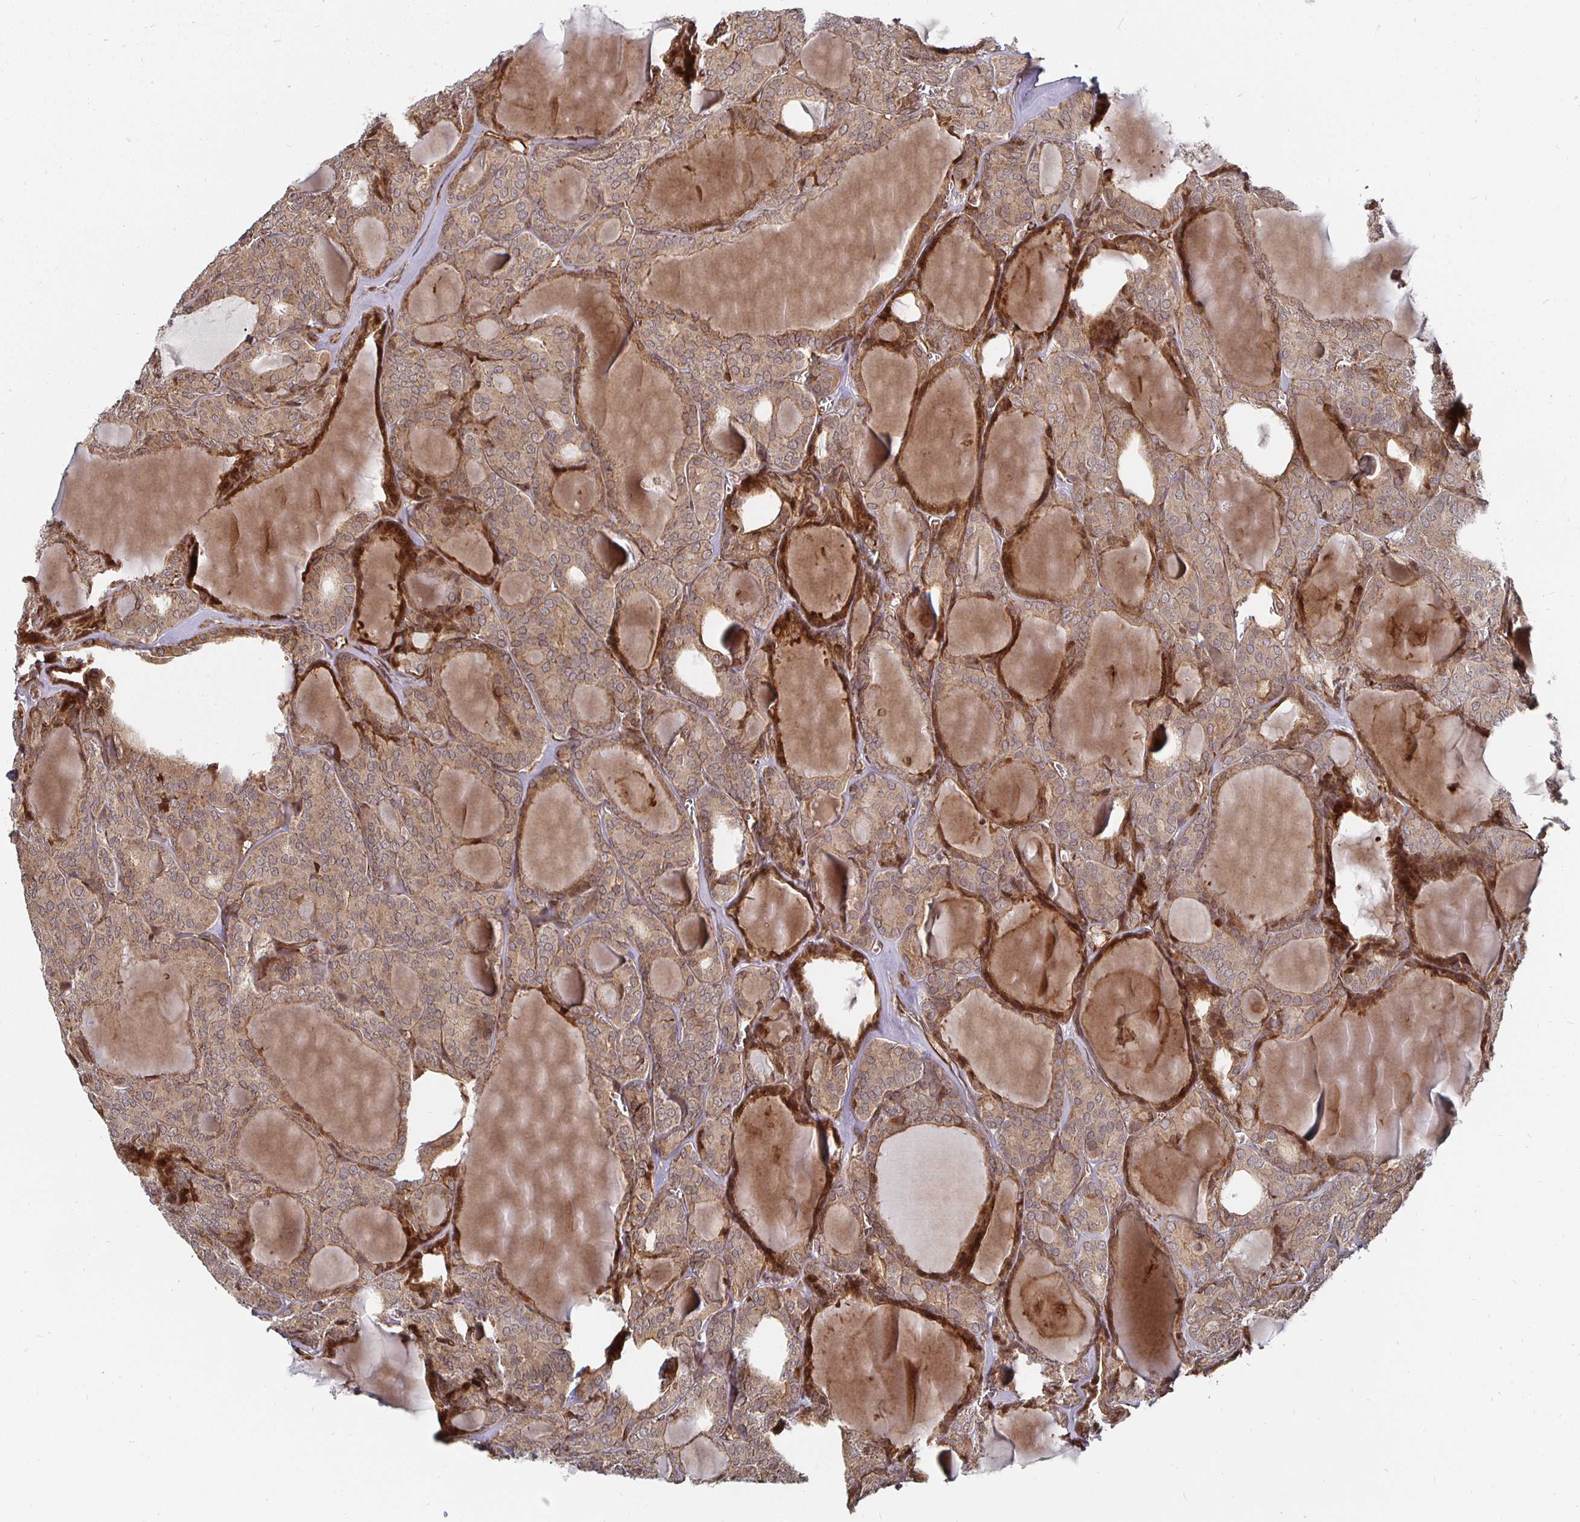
{"staining": {"intensity": "moderate", "quantity": ">75%", "location": "cytoplasmic/membranous"}, "tissue": "thyroid cancer", "cell_type": "Tumor cells", "image_type": "cancer", "snomed": [{"axis": "morphology", "description": "Follicular adenoma carcinoma, NOS"}, {"axis": "topography", "description": "Thyroid gland"}], "caption": "IHC photomicrograph of follicular adenoma carcinoma (thyroid) stained for a protein (brown), which displays medium levels of moderate cytoplasmic/membranous positivity in about >75% of tumor cells.", "gene": "TBKBP1", "patient": {"sex": "male", "age": 74}}